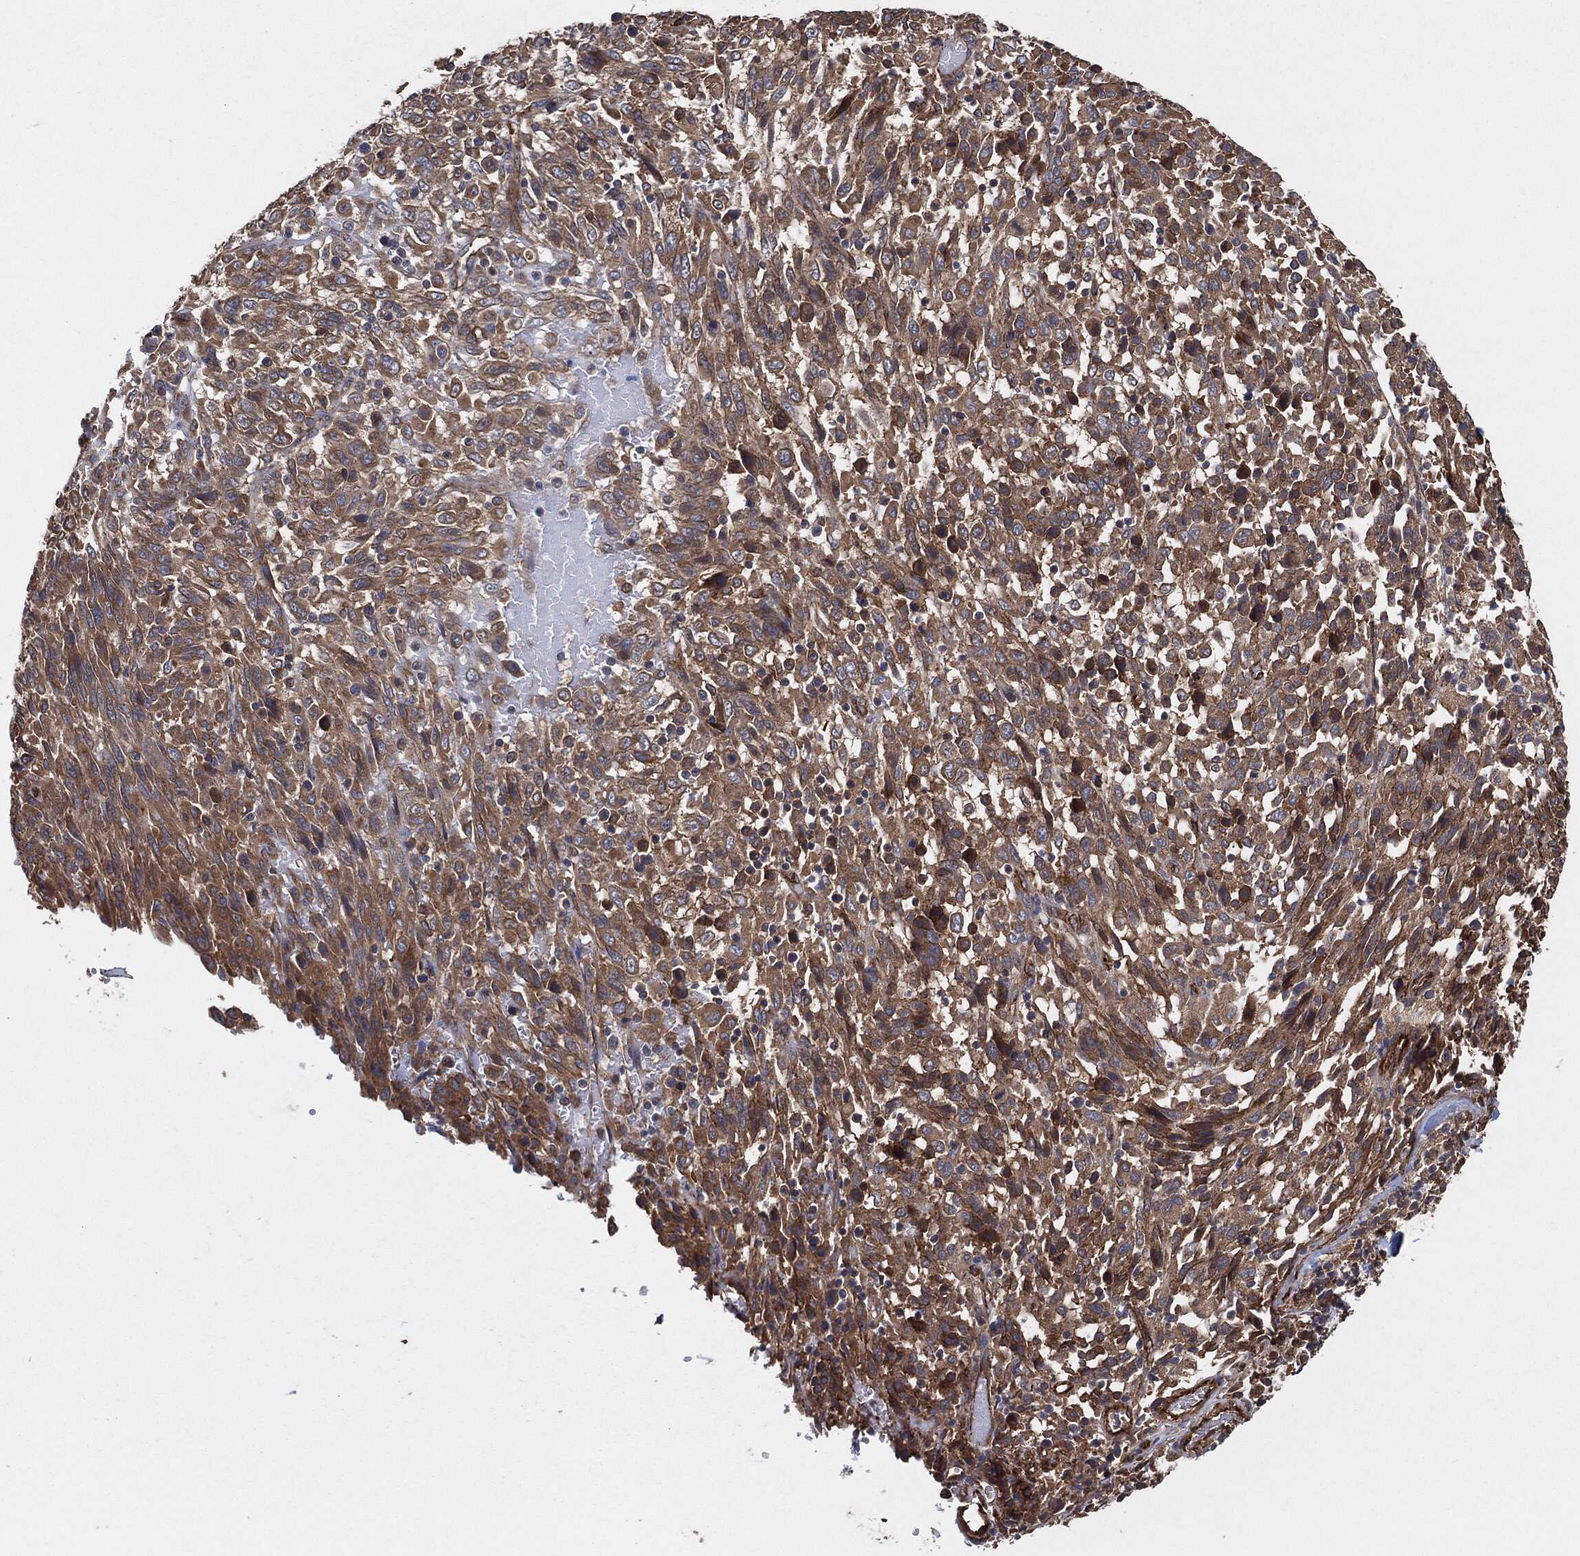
{"staining": {"intensity": "moderate", "quantity": "25%-75%", "location": "cytoplasmic/membranous"}, "tissue": "melanoma", "cell_type": "Tumor cells", "image_type": "cancer", "snomed": [{"axis": "morphology", "description": "Malignant melanoma, NOS"}, {"axis": "topography", "description": "Skin"}], "caption": "This image reveals immunohistochemistry staining of malignant melanoma, with medium moderate cytoplasmic/membranous positivity in approximately 25%-75% of tumor cells.", "gene": "CTNNA1", "patient": {"sex": "female", "age": 91}}